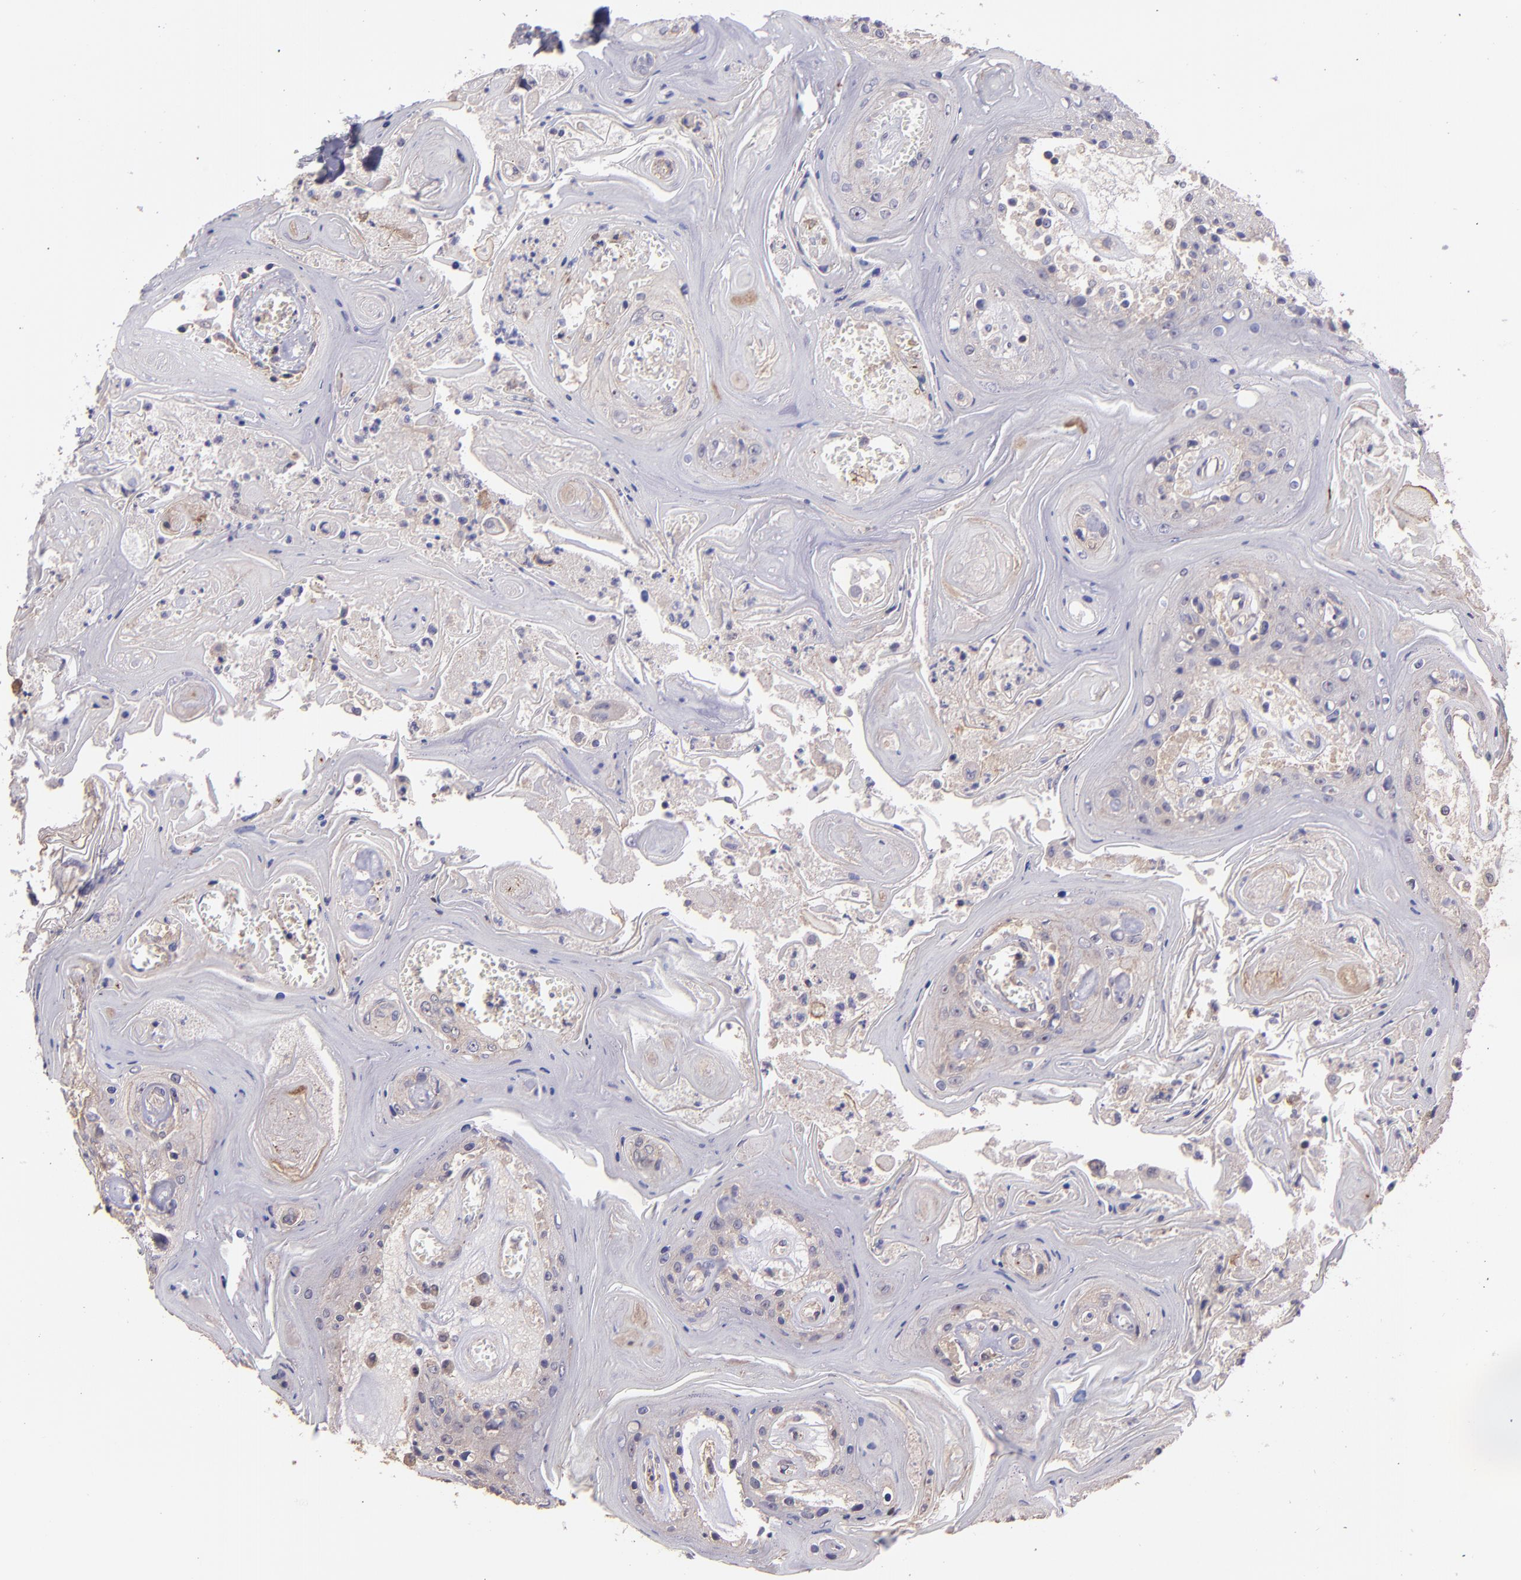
{"staining": {"intensity": "negative", "quantity": "none", "location": "none"}, "tissue": "head and neck cancer", "cell_type": "Tumor cells", "image_type": "cancer", "snomed": [{"axis": "morphology", "description": "Squamous cell carcinoma, NOS"}, {"axis": "topography", "description": "Oral tissue"}, {"axis": "topography", "description": "Head-Neck"}], "caption": "IHC of human squamous cell carcinoma (head and neck) exhibits no positivity in tumor cells. The staining was performed using DAB (3,3'-diaminobenzidine) to visualize the protein expression in brown, while the nuclei were stained in blue with hematoxylin (Magnification: 20x).", "gene": "PAPPA", "patient": {"sex": "female", "age": 76}}